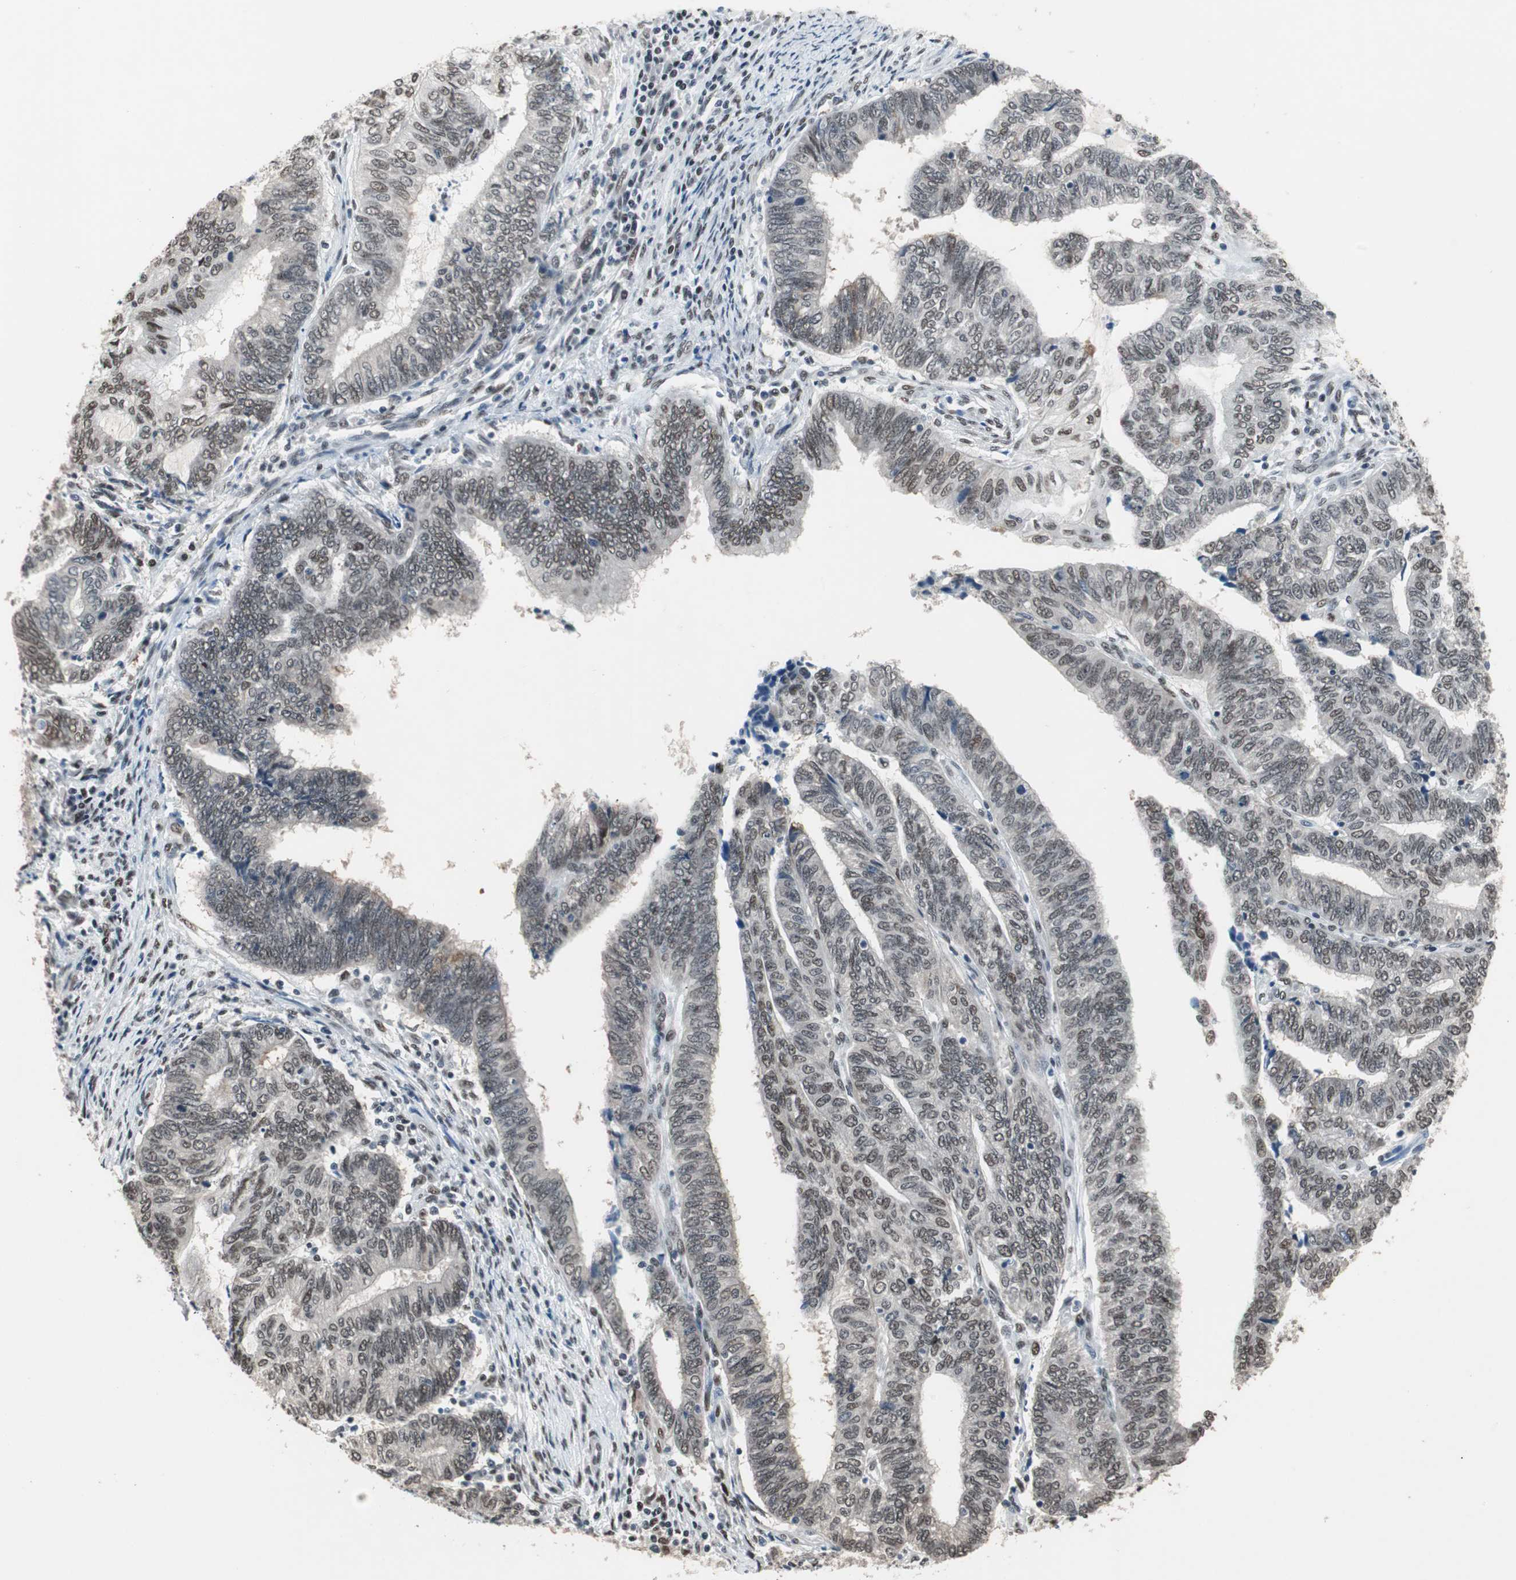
{"staining": {"intensity": "weak", "quantity": "25%-75%", "location": "nuclear"}, "tissue": "endometrial cancer", "cell_type": "Tumor cells", "image_type": "cancer", "snomed": [{"axis": "morphology", "description": "Adenocarcinoma, NOS"}, {"axis": "topography", "description": "Uterus"}, {"axis": "topography", "description": "Endometrium"}], "caption": "Tumor cells demonstrate low levels of weak nuclear staining in about 25%-75% of cells in adenocarcinoma (endometrial).", "gene": "ZBTB17", "patient": {"sex": "female", "age": 70}}